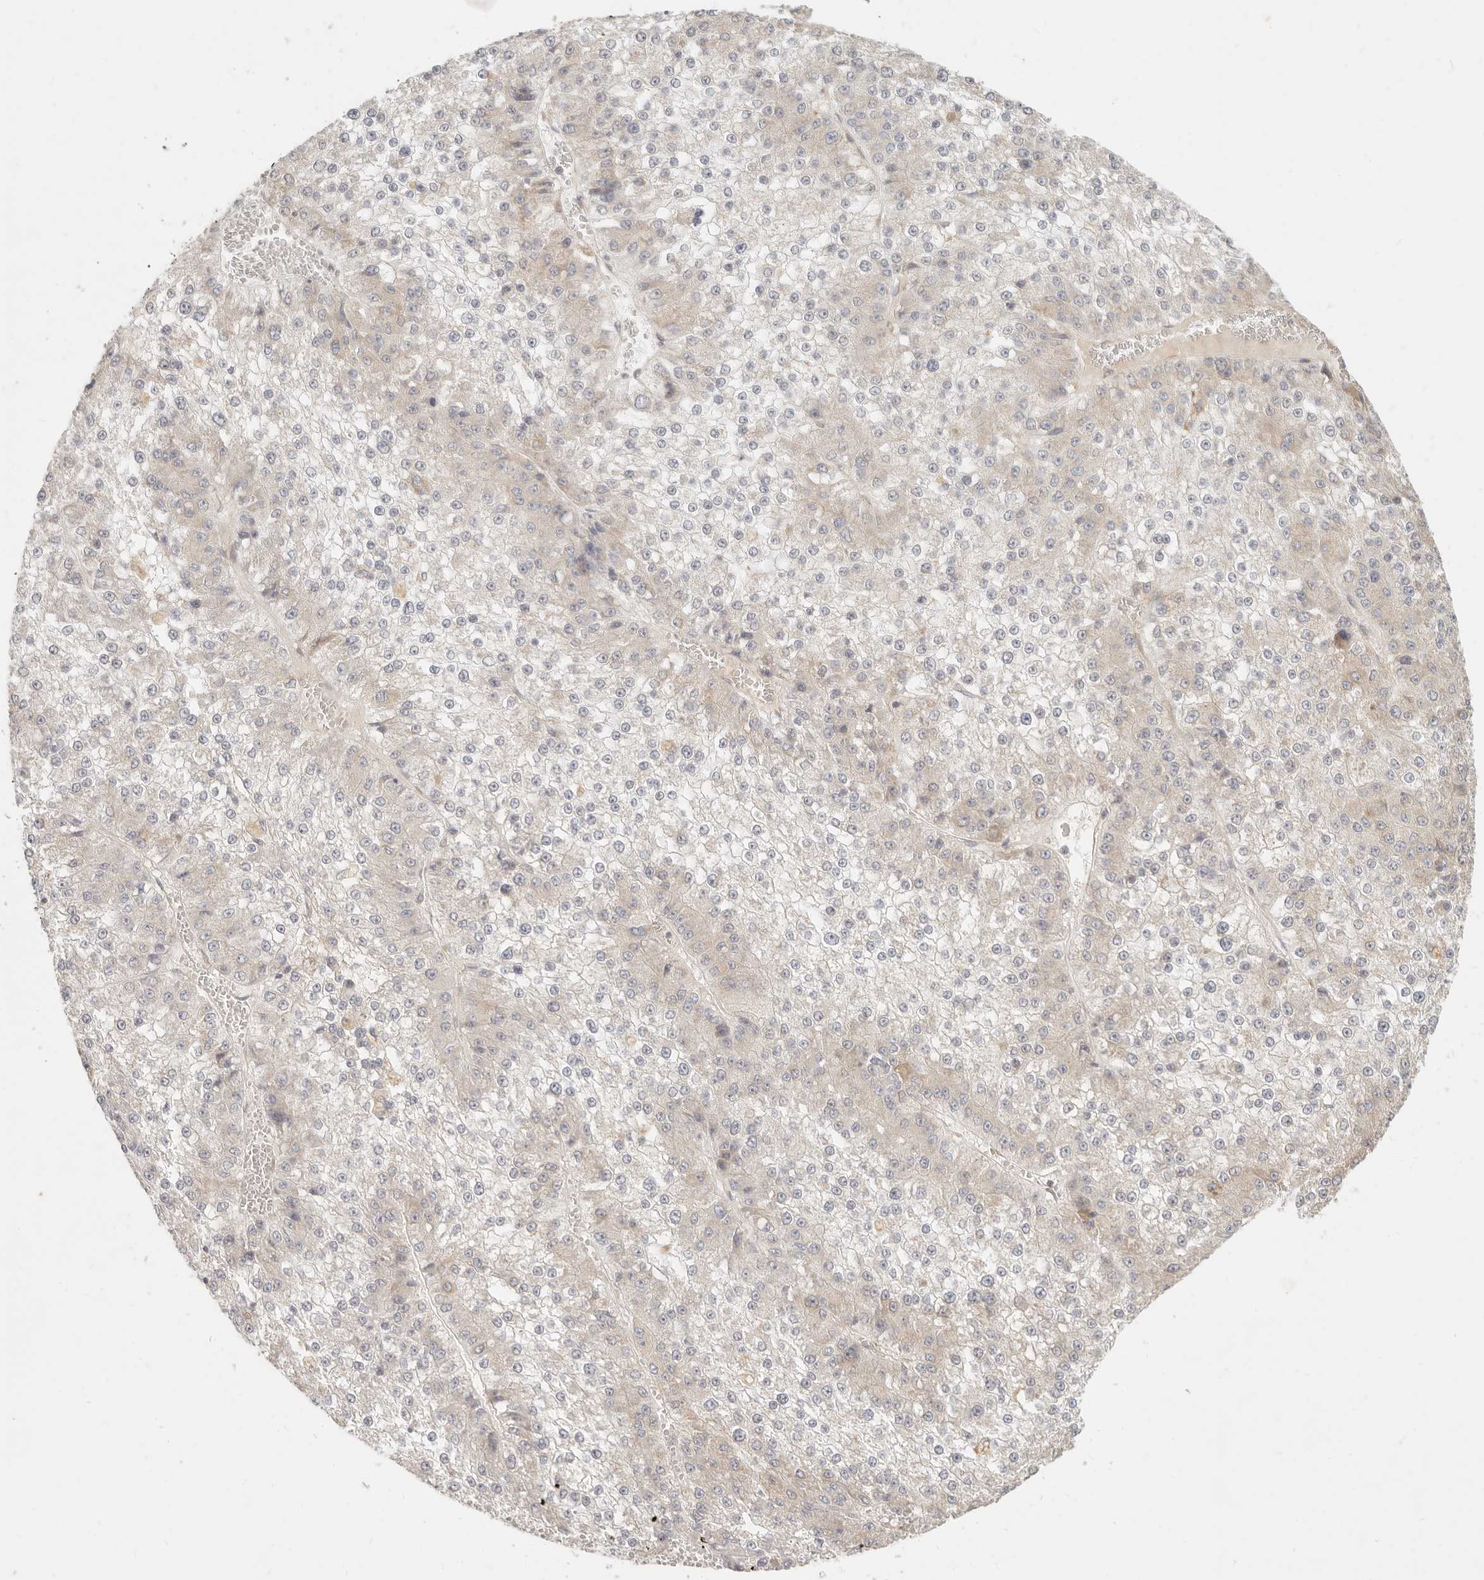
{"staining": {"intensity": "weak", "quantity": "<25%", "location": "cytoplasmic/membranous"}, "tissue": "liver cancer", "cell_type": "Tumor cells", "image_type": "cancer", "snomed": [{"axis": "morphology", "description": "Carcinoma, Hepatocellular, NOS"}, {"axis": "topography", "description": "Liver"}], "caption": "DAB immunohistochemical staining of human liver cancer (hepatocellular carcinoma) displays no significant staining in tumor cells.", "gene": "PABPC4", "patient": {"sex": "female", "age": 73}}